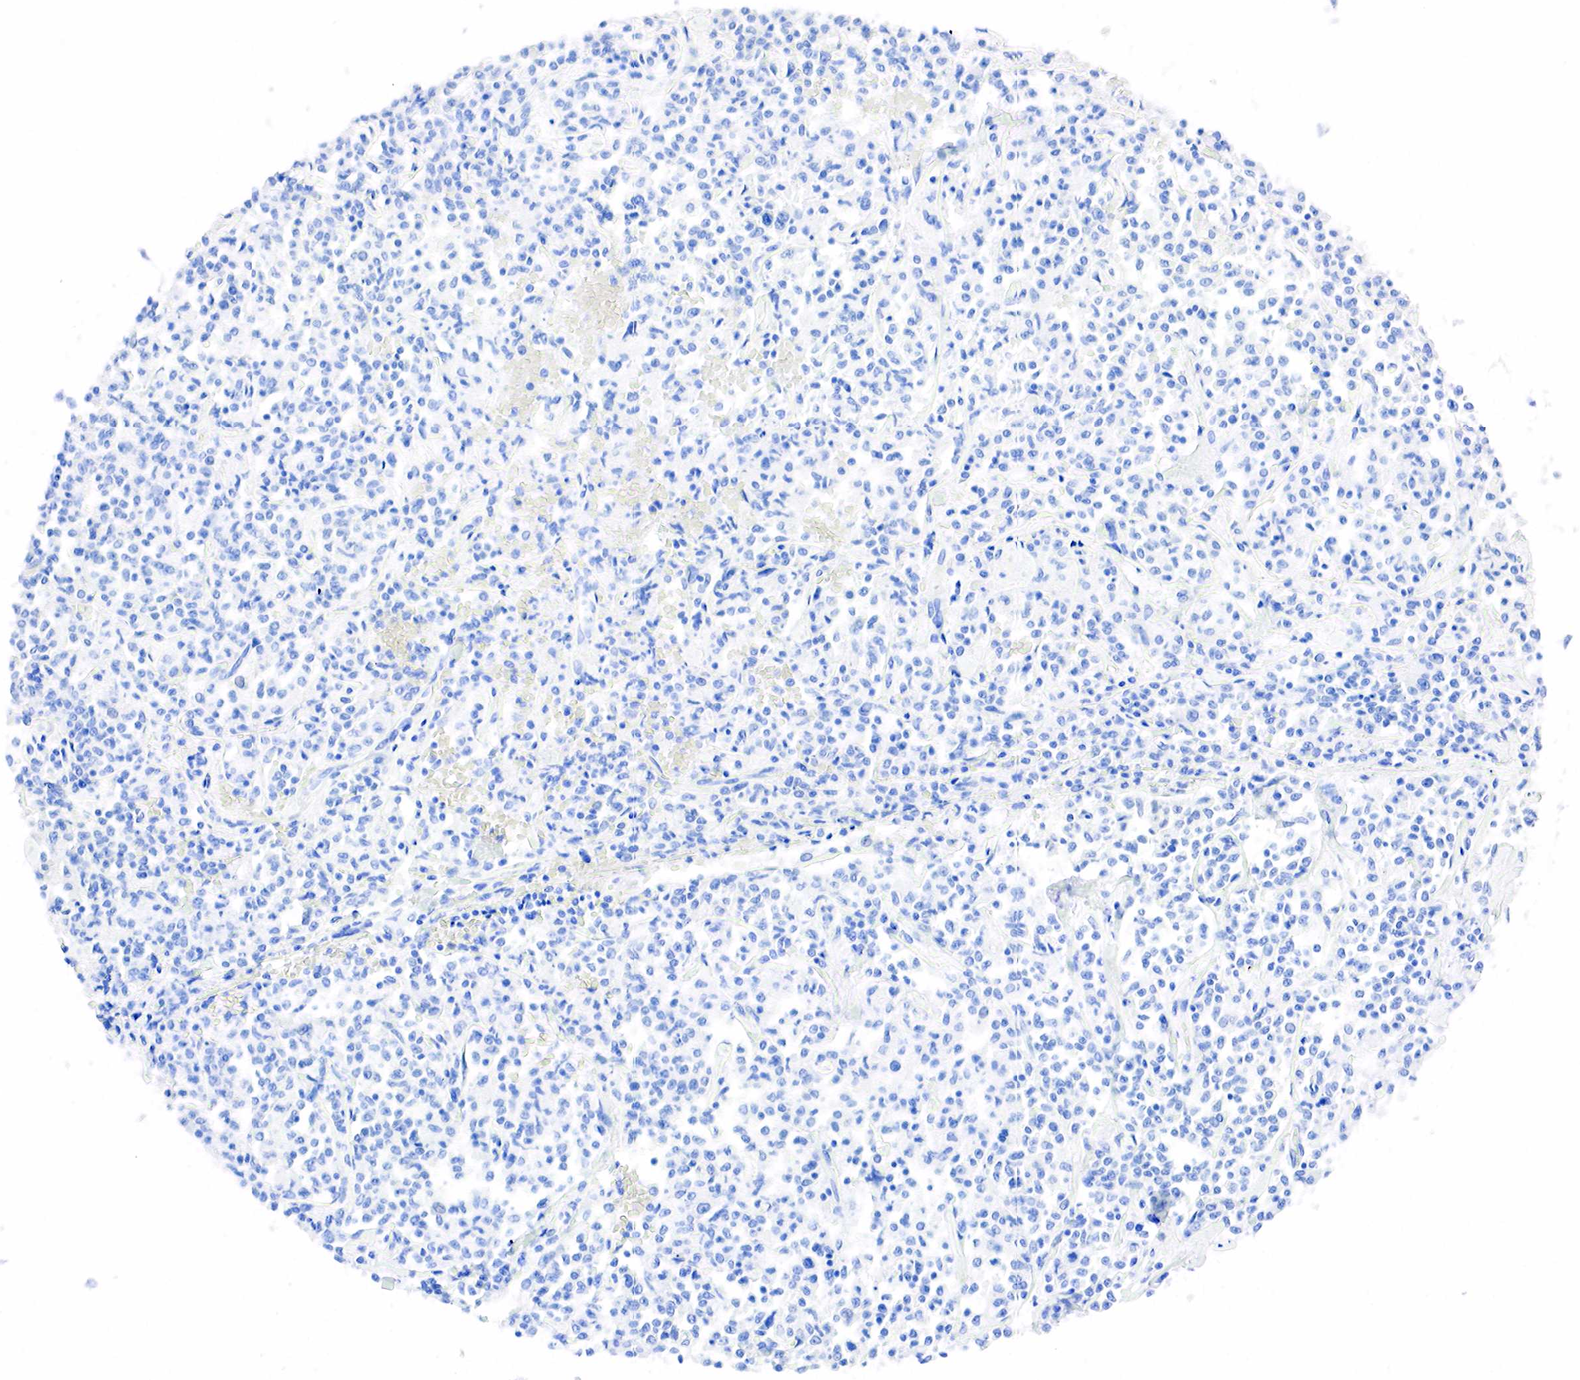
{"staining": {"intensity": "negative", "quantity": "none", "location": "none"}, "tissue": "lymphoma", "cell_type": "Tumor cells", "image_type": "cancer", "snomed": [{"axis": "morphology", "description": "Malignant lymphoma, non-Hodgkin's type, Low grade"}, {"axis": "topography", "description": "Small intestine"}], "caption": "Lymphoma was stained to show a protein in brown. There is no significant expression in tumor cells.", "gene": "PTH", "patient": {"sex": "female", "age": 59}}